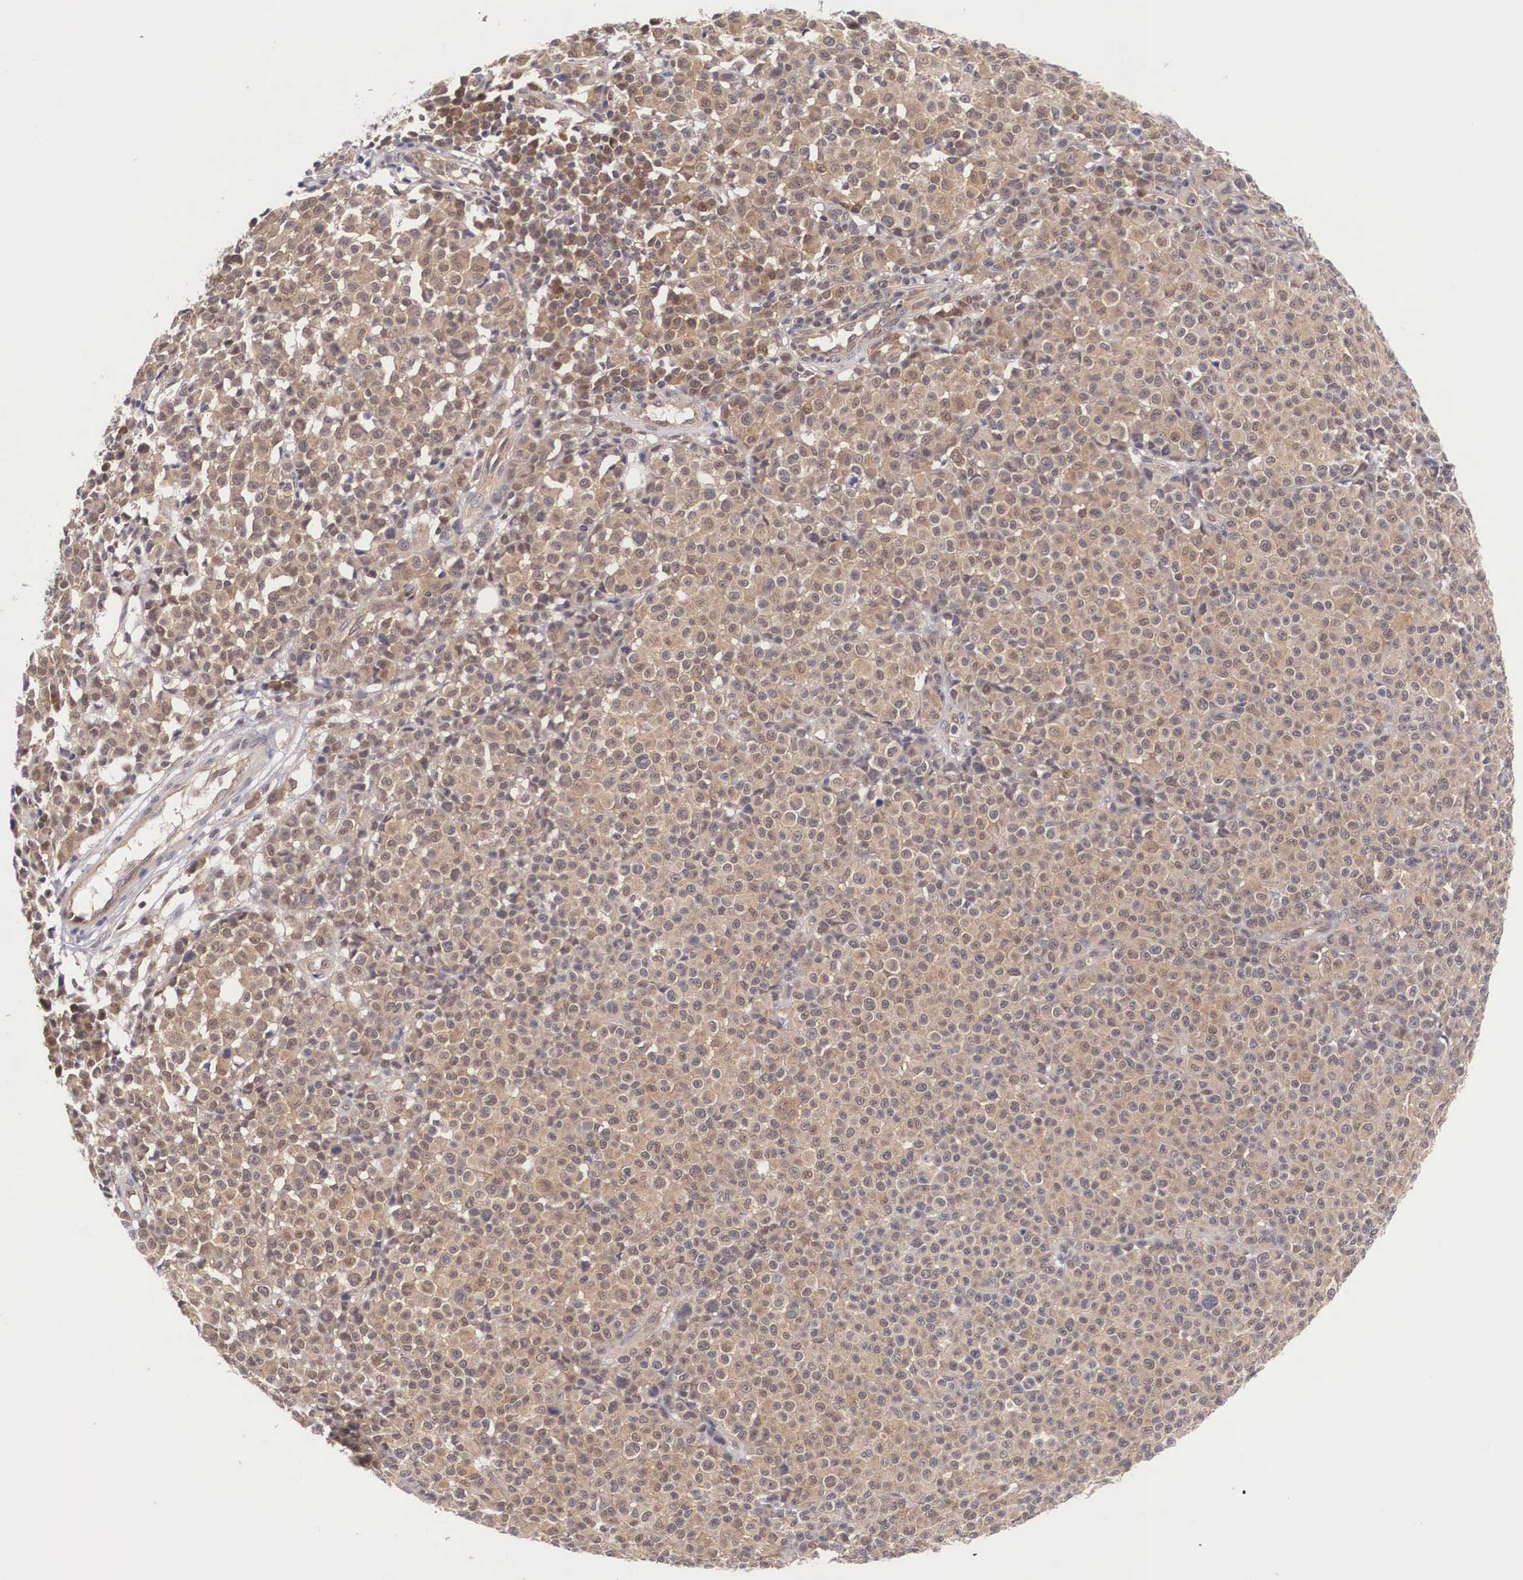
{"staining": {"intensity": "moderate", "quantity": ">75%", "location": "cytoplasmic/membranous"}, "tissue": "melanoma", "cell_type": "Tumor cells", "image_type": "cancer", "snomed": [{"axis": "morphology", "description": "Malignant melanoma, Metastatic site"}, {"axis": "topography", "description": "Skin"}], "caption": "An image of human malignant melanoma (metastatic site) stained for a protein reveals moderate cytoplasmic/membranous brown staining in tumor cells. (DAB IHC, brown staining for protein, blue staining for nuclei).", "gene": "IGBP1", "patient": {"sex": "male", "age": 32}}